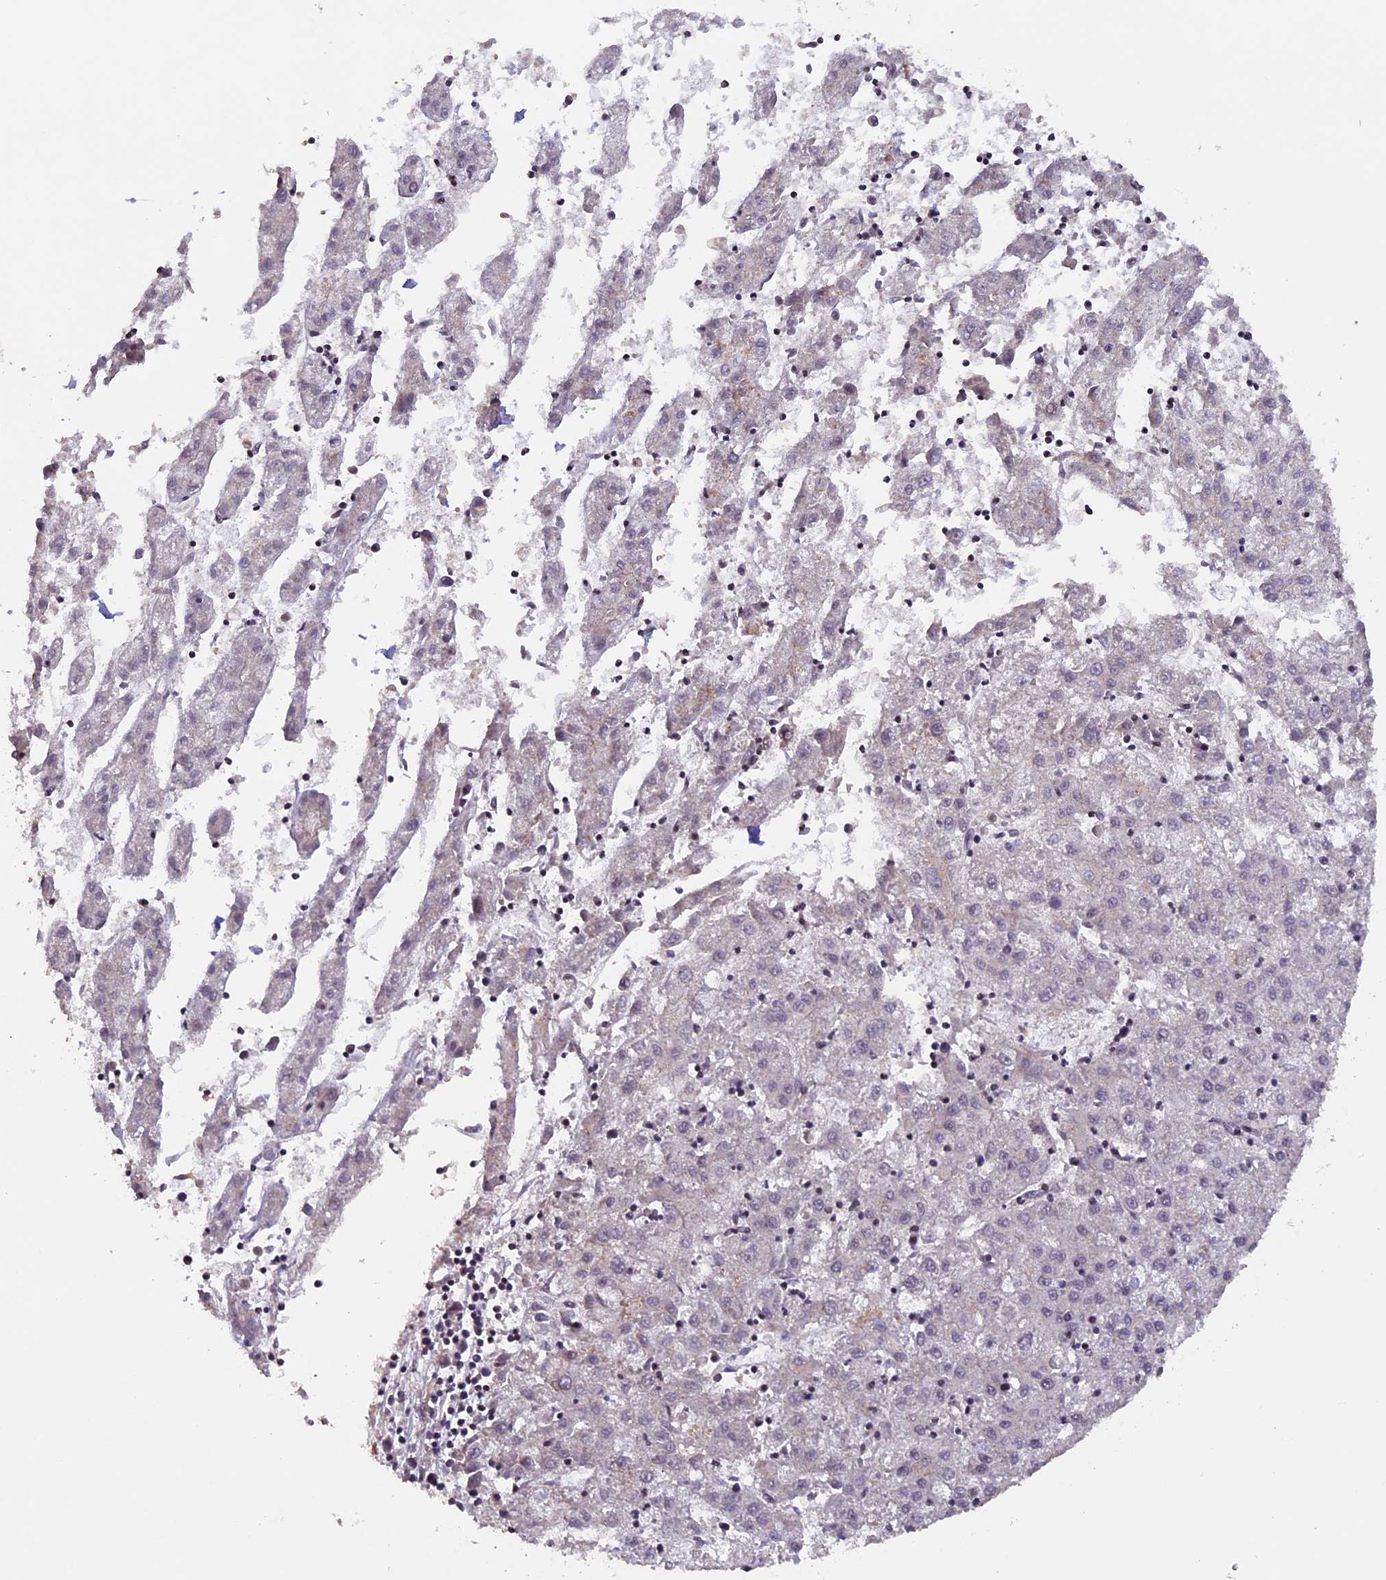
{"staining": {"intensity": "negative", "quantity": "none", "location": "none"}, "tissue": "liver cancer", "cell_type": "Tumor cells", "image_type": "cancer", "snomed": [{"axis": "morphology", "description": "Carcinoma, Hepatocellular, NOS"}, {"axis": "topography", "description": "Liver"}], "caption": "The IHC image has no significant staining in tumor cells of liver hepatocellular carcinoma tissue. Nuclei are stained in blue.", "gene": "GNB5", "patient": {"sex": "male", "age": 72}}